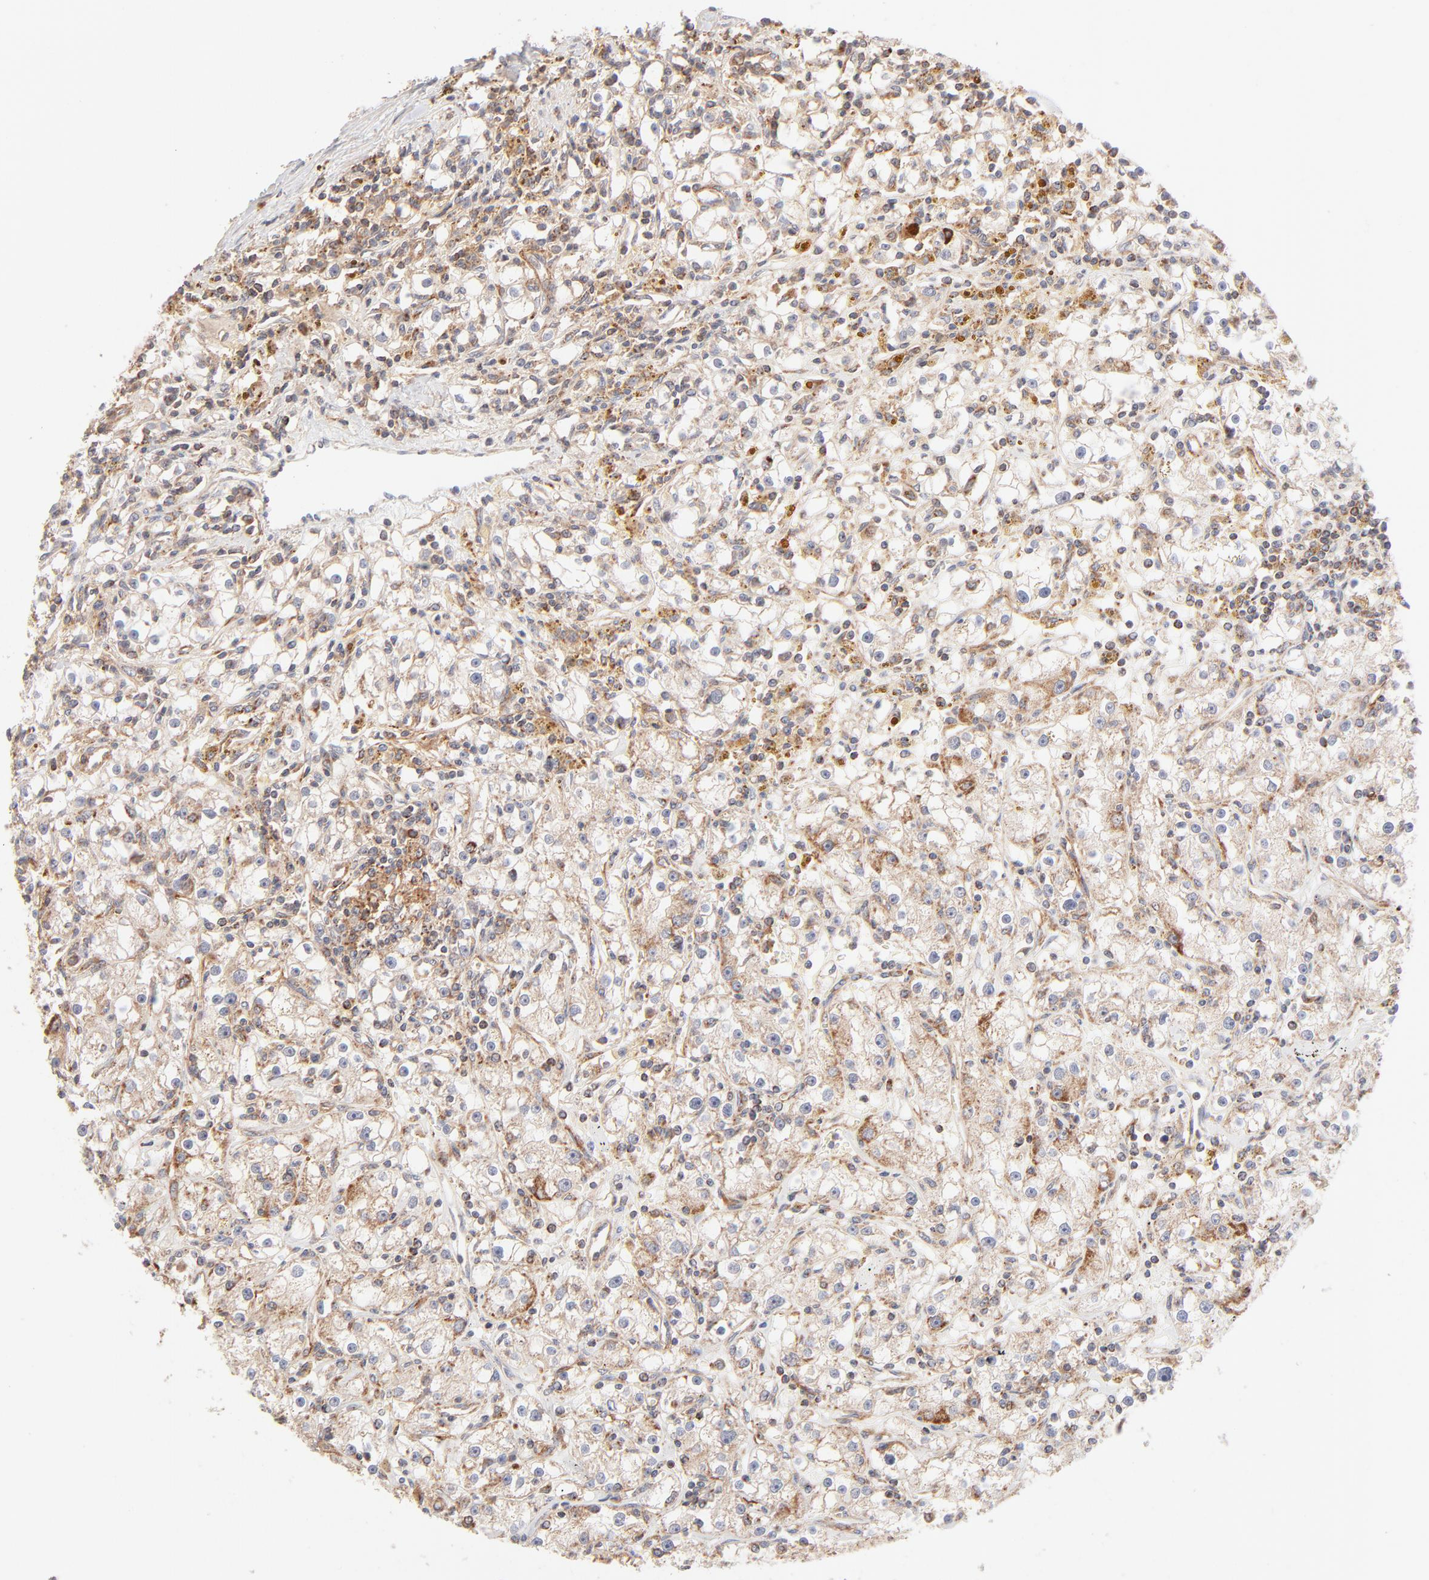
{"staining": {"intensity": "moderate", "quantity": ">75%", "location": "cytoplasmic/membranous"}, "tissue": "renal cancer", "cell_type": "Tumor cells", "image_type": "cancer", "snomed": [{"axis": "morphology", "description": "Adenocarcinoma, NOS"}, {"axis": "topography", "description": "Kidney"}], "caption": "Immunohistochemical staining of human adenocarcinoma (renal) exhibits moderate cytoplasmic/membranous protein expression in about >75% of tumor cells.", "gene": "CSPG4", "patient": {"sex": "male", "age": 56}}